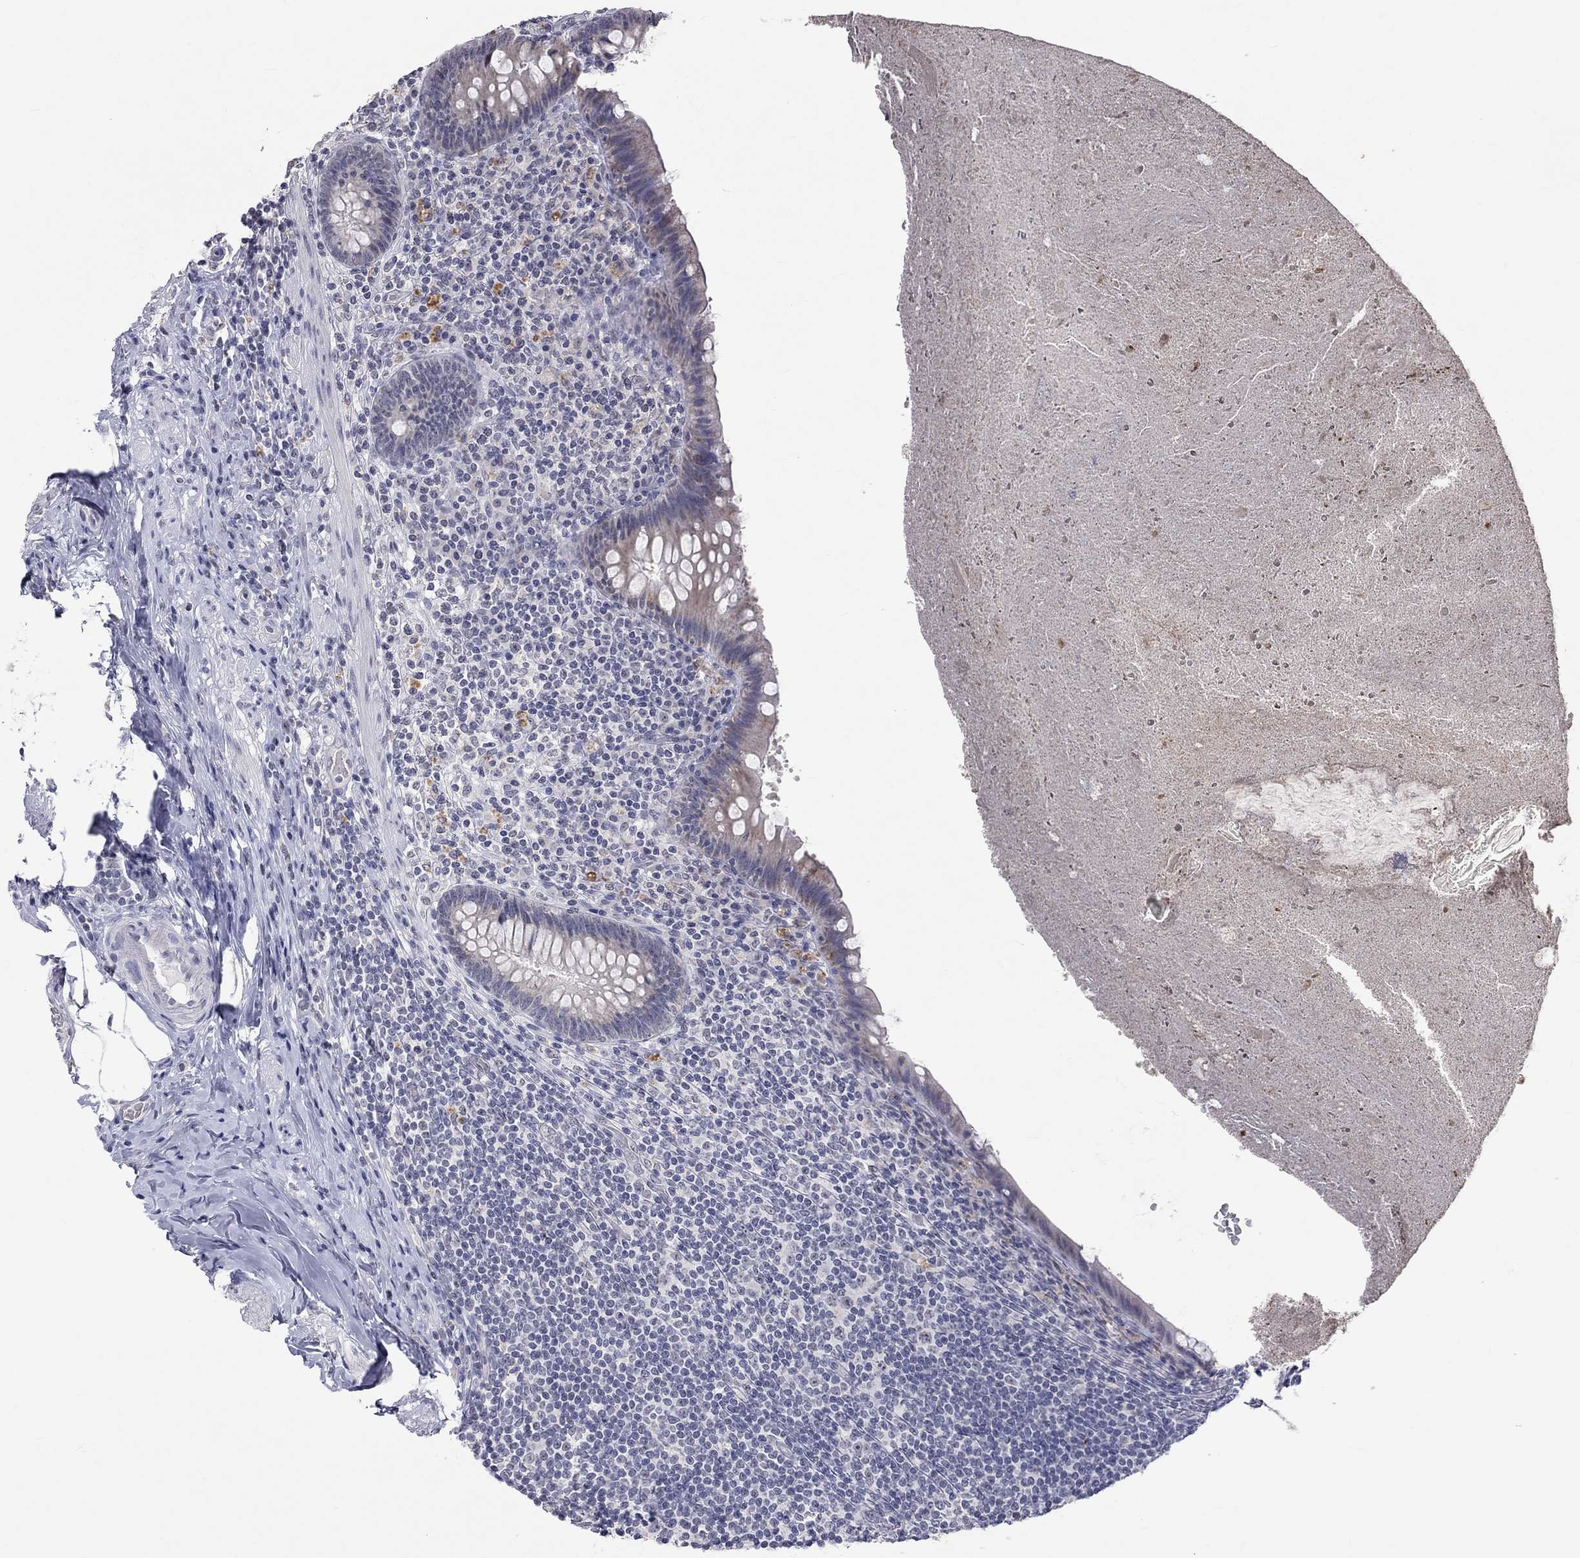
{"staining": {"intensity": "negative", "quantity": "none", "location": "none"}, "tissue": "appendix", "cell_type": "Glandular cells", "image_type": "normal", "snomed": [{"axis": "morphology", "description": "Normal tissue, NOS"}, {"axis": "topography", "description": "Appendix"}], "caption": "This histopathology image is of normal appendix stained with IHC to label a protein in brown with the nuclei are counter-stained blue. There is no positivity in glandular cells. (Stains: DAB (3,3'-diaminobenzidine) immunohistochemistry with hematoxylin counter stain, Microscopy: brightfield microscopy at high magnification).", "gene": "TMEM143", "patient": {"sex": "male", "age": 47}}